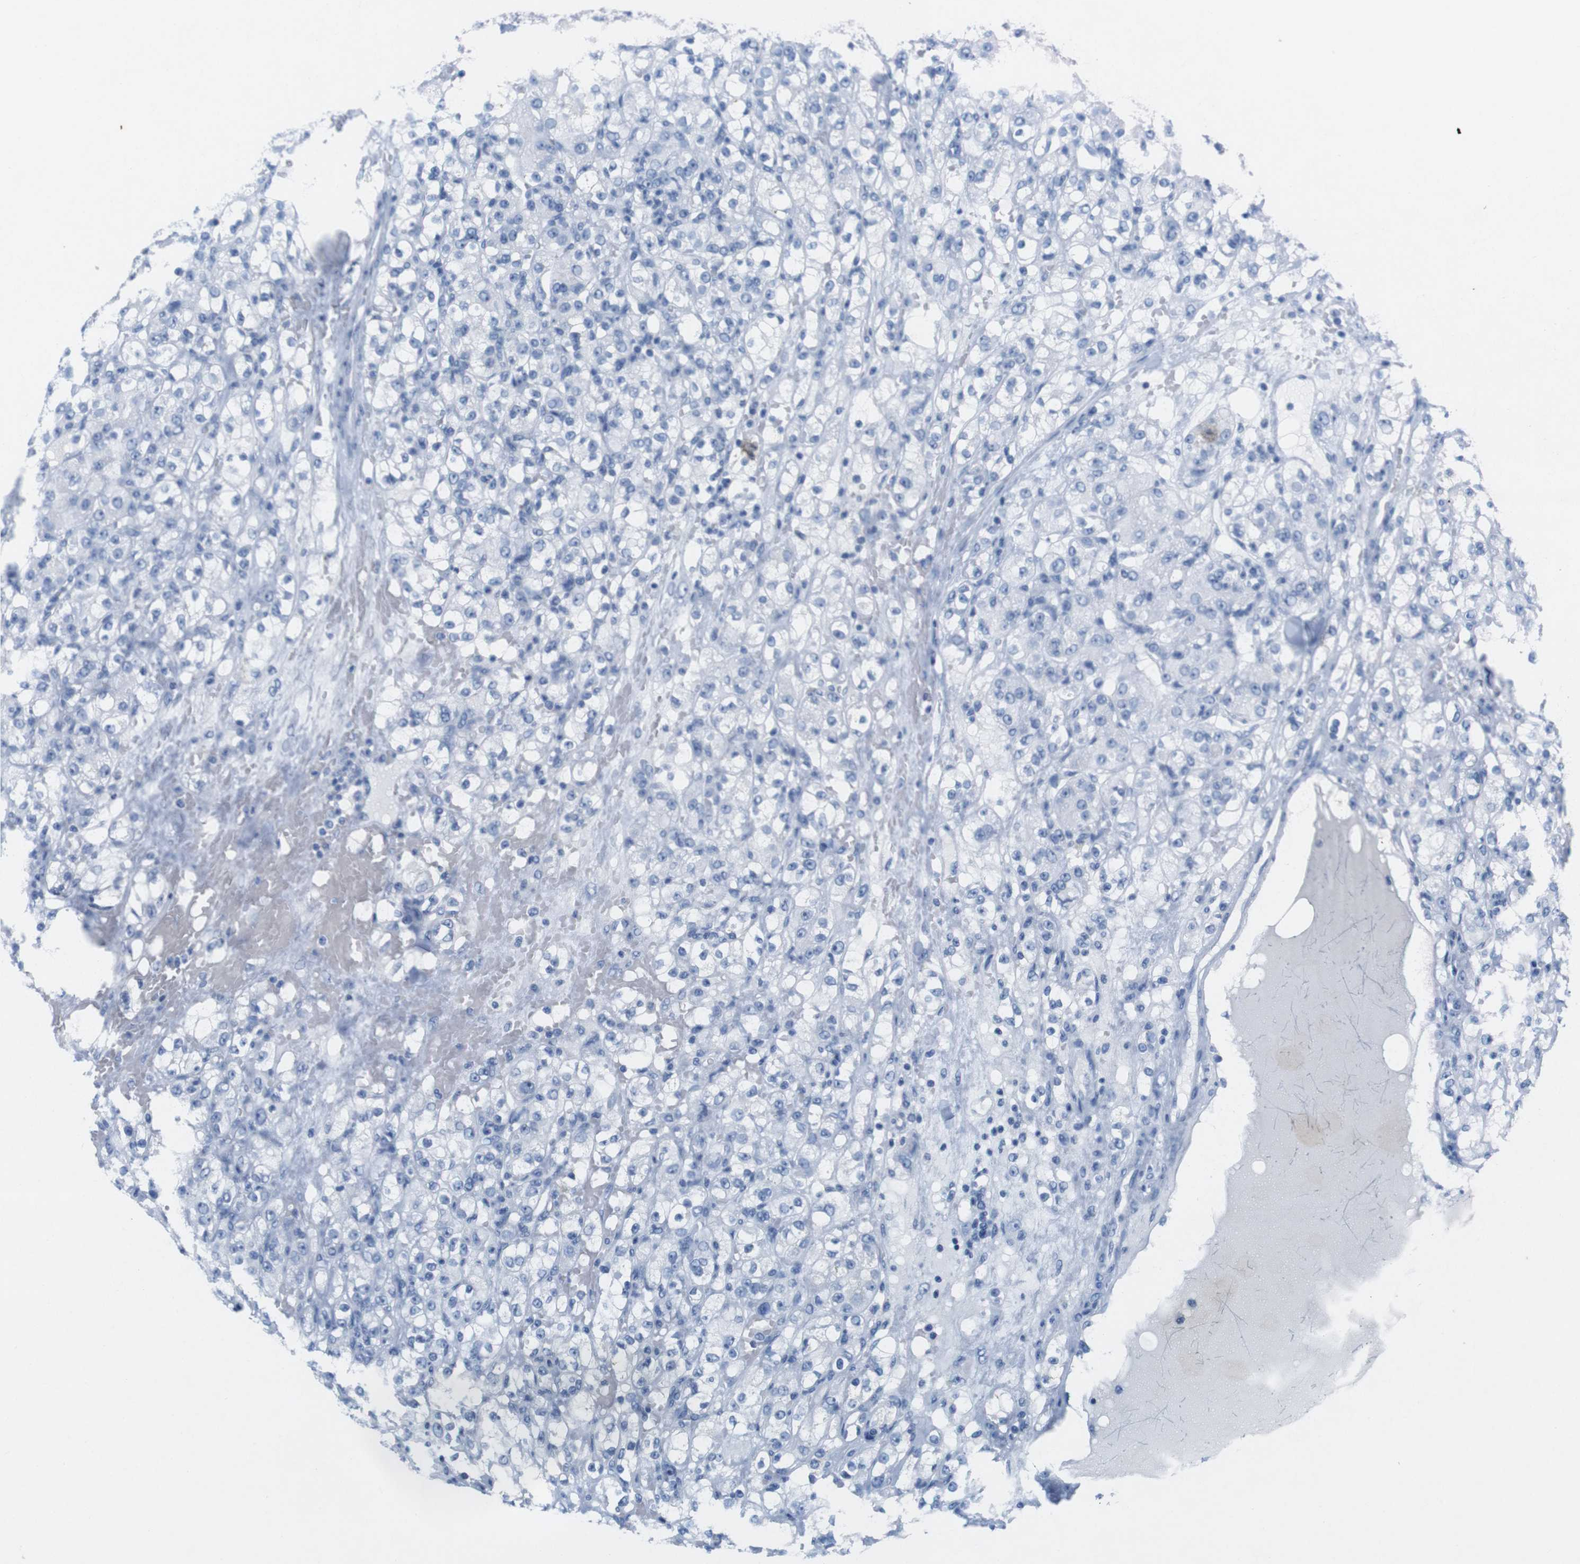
{"staining": {"intensity": "negative", "quantity": "none", "location": "none"}, "tissue": "renal cancer", "cell_type": "Tumor cells", "image_type": "cancer", "snomed": [{"axis": "morphology", "description": "Normal tissue, NOS"}, {"axis": "morphology", "description": "Adenocarcinoma, NOS"}, {"axis": "topography", "description": "Kidney"}], "caption": "A histopathology image of adenocarcinoma (renal) stained for a protein exhibits no brown staining in tumor cells.", "gene": "CYP2C9", "patient": {"sex": "male", "age": 61}}